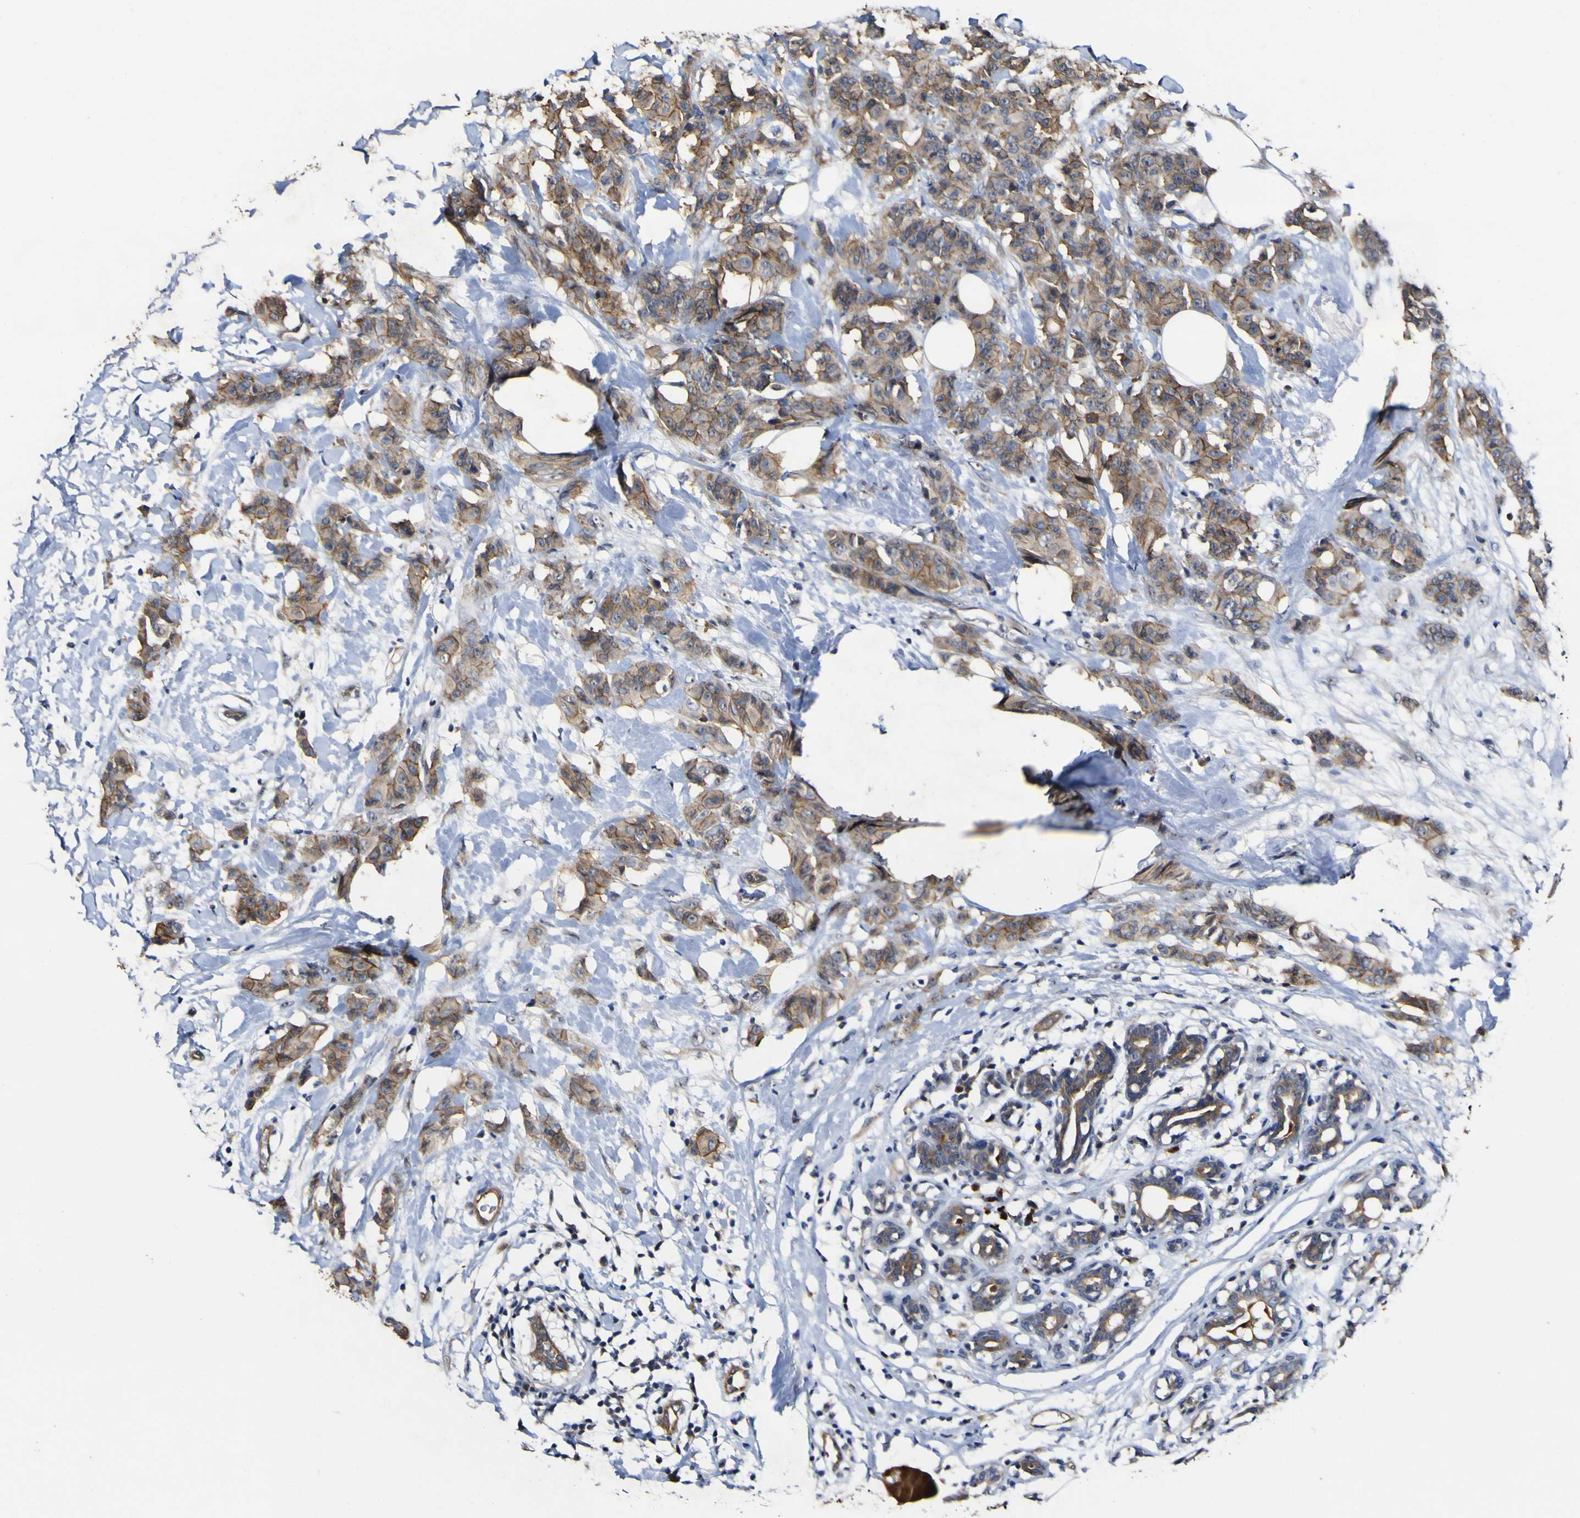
{"staining": {"intensity": "moderate", "quantity": ">75%", "location": "cytoplasmic/membranous"}, "tissue": "breast cancer", "cell_type": "Tumor cells", "image_type": "cancer", "snomed": [{"axis": "morphology", "description": "Normal tissue, NOS"}, {"axis": "morphology", "description": "Duct carcinoma"}, {"axis": "topography", "description": "Breast"}], "caption": "Immunohistochemistry (IHC) micrograph of breast cancer (invasive ductal carcinoma) stained for a protein (brown), which displays medium levels of moderate cytoplasmic/membranous positivity in approximately >75% of tumor cells.", "gene": "CCL2", "patient": {"sex": "female", "age": 40}}